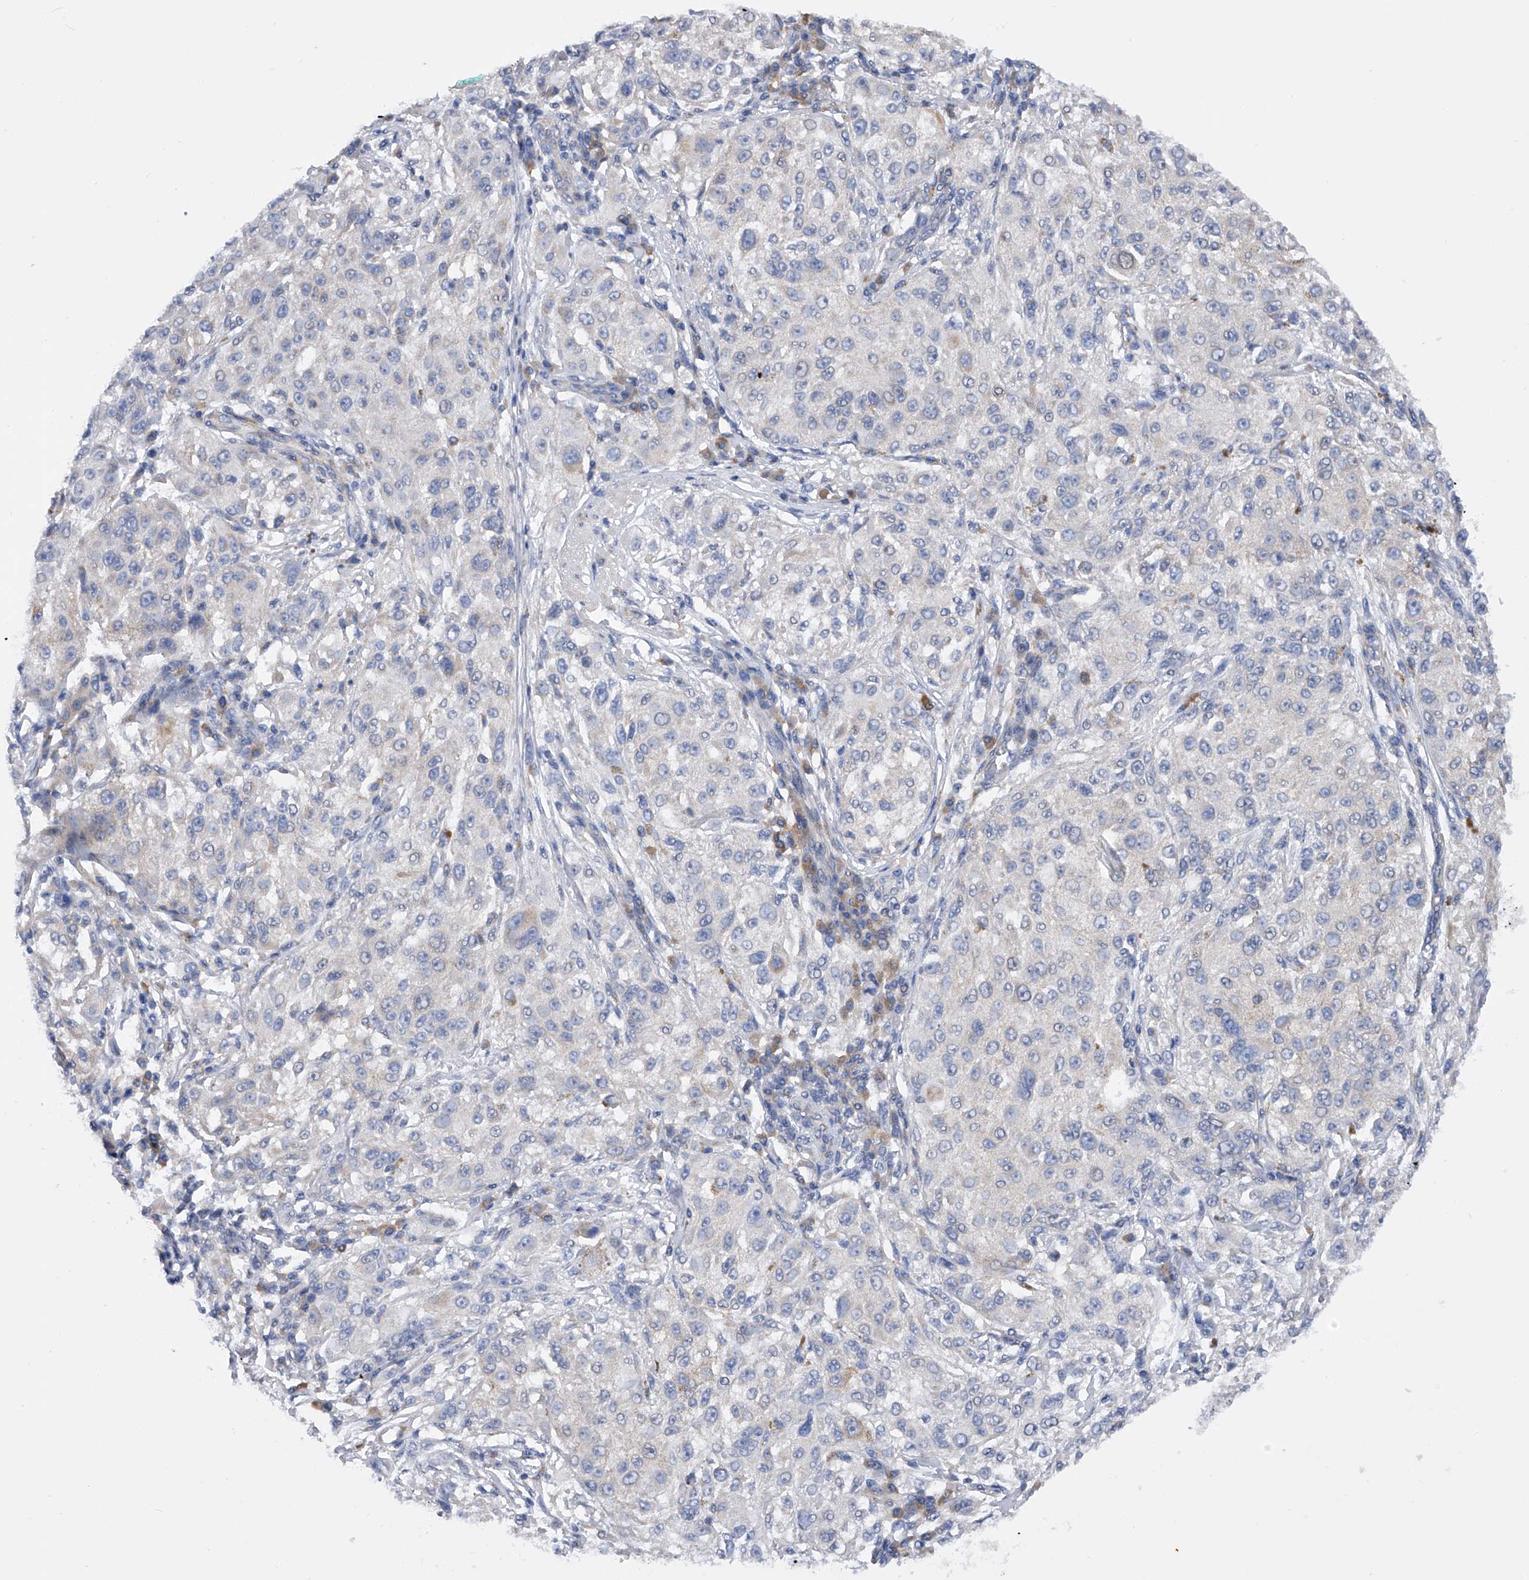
{"staining": {"intensity": "negative", "quantity": "none", "location": "none"}, "tissue": "melanoma", "cell_type": "Tumor cells", "image_type": "cancer", "snomed": [{"axis": "morphology", "description": "Necrosis, NOS"}, {"axis": "morphology", "description": "Malignant melanoma, NOS"}, {"axis": "topography", "description": "Skin"}], "caption": "Melanoma was stained to show a protein in brown. There is no significant positivity in tumor cells.", "gene": "MLYCD", "patient": {"sex": "female", "age": 87}}